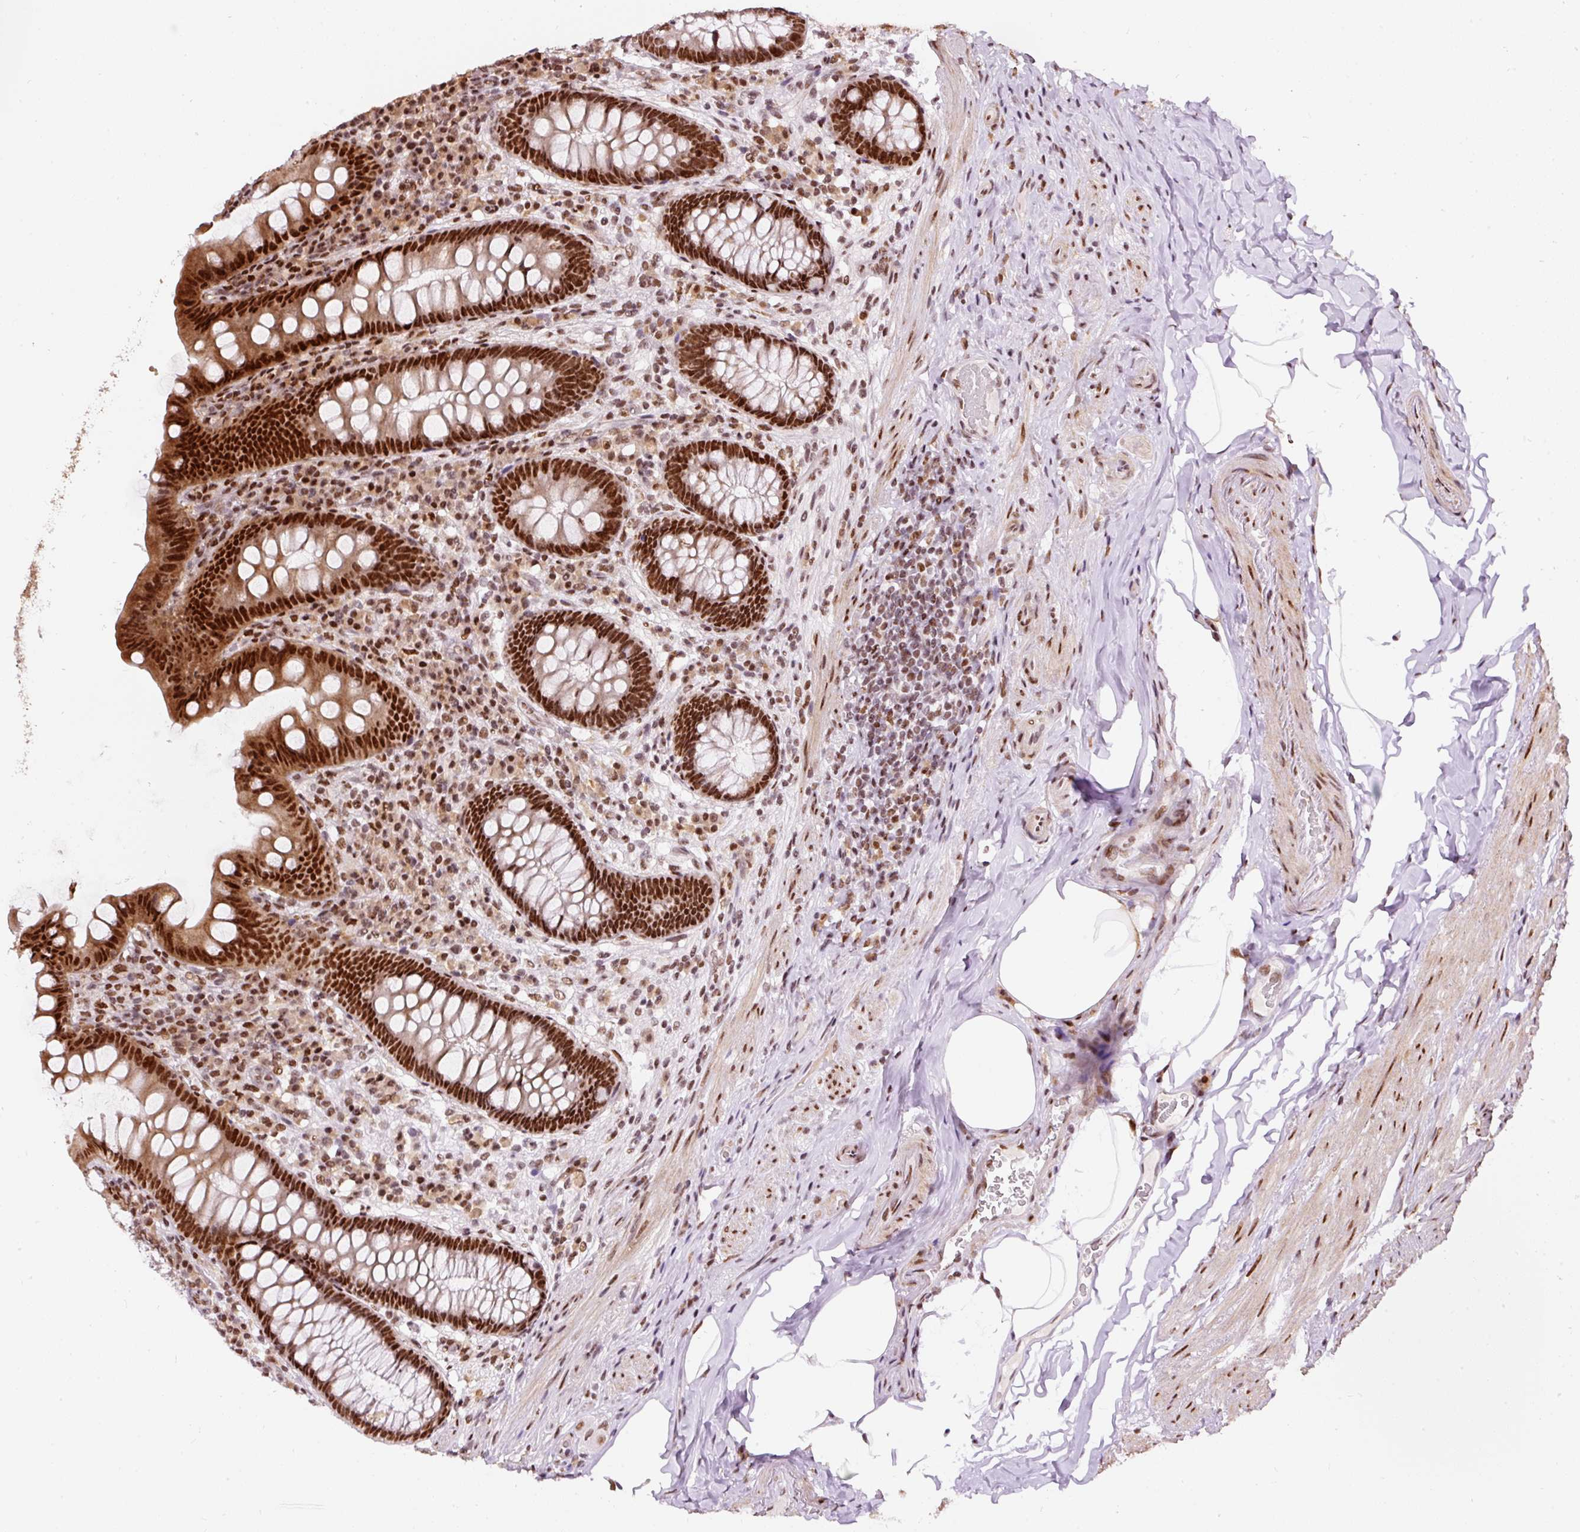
{"staining": {"intensity": "strong", "quantity": ">75%", "location": "nuclear"}, "tissue": "appendix", "cell_type": "Glandular cells", "image_type": "normal", "snomed": [{"axis": "morphology", "description": "Normal tissue, NOS"}, {"axis": "topography", "description": "Appendix"}], "caption": "The photomicrograph displays staining of unremarkable appendix, revealing strong nuclear protein staining (brown color) within glandular cells.", "gene": "HNRNPC", "patient": {"sex": "male", "age": 71}}